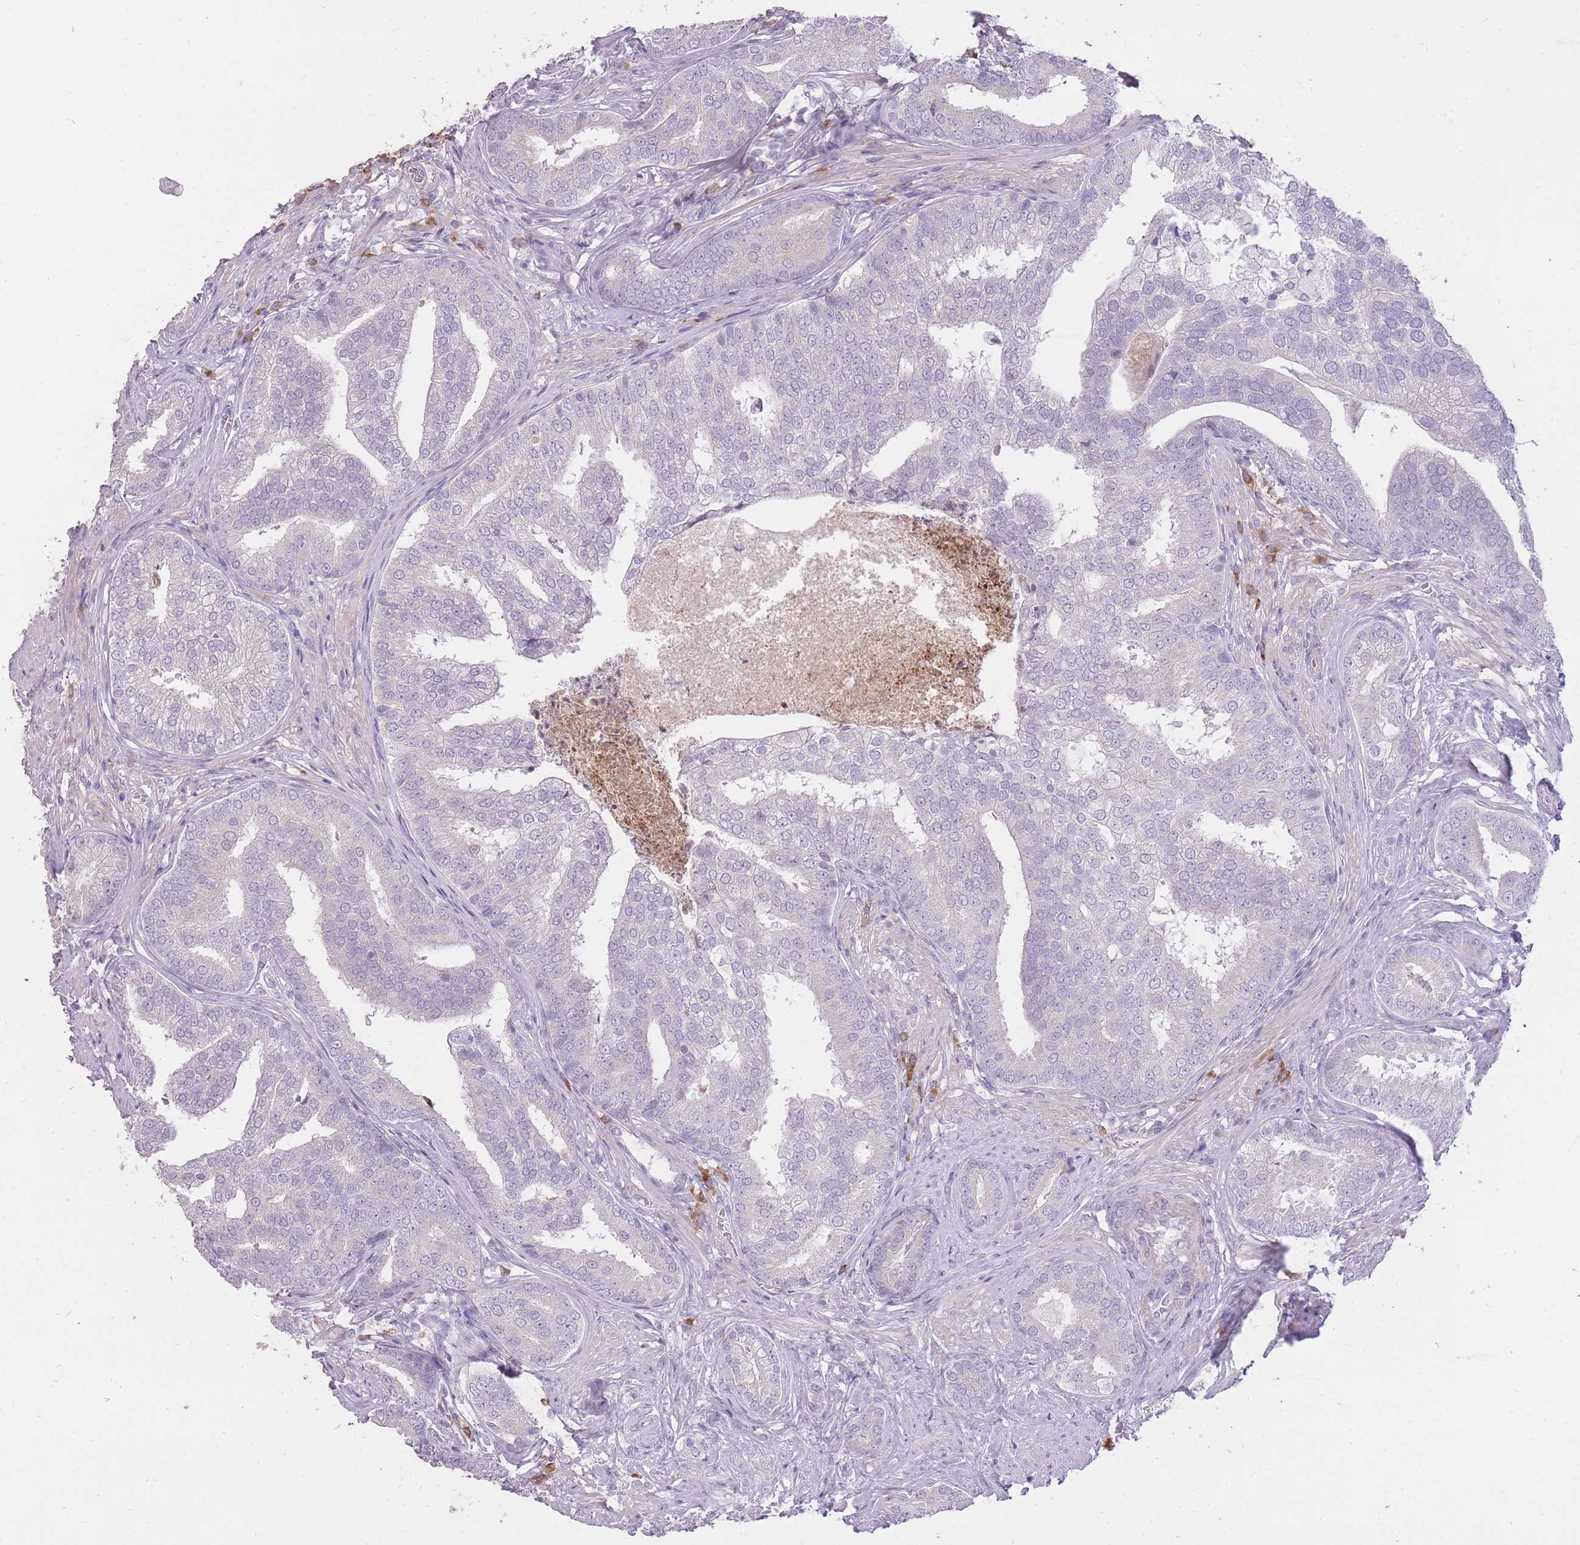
{"staining": {"intensity": "negative", "quantity": "none", "location": "none"}, "tissue": "prostate cancer", "cell_type": "Tumor cells", "image_type": "cancer", "snomed": [{"axis": "morphology", "description": "Adenocarcinoma, High grade"}, {"axis": "topography", "description": "Prostate"}], "caption": "This histopathology image is of prostate adenocarcinoma (high-grade) stained with immunohistochemistry to label a protein in brown with the nuclei are counter-stained blue. There is no staining in tumor cells. The staining is performed using DAB (3,3'-diaminobenzidine) brown chromogen with nuclei counter-stained in using hematoxylin.", "gene": "FRG2C", "patient": {"sex": "male", "age": 55}}